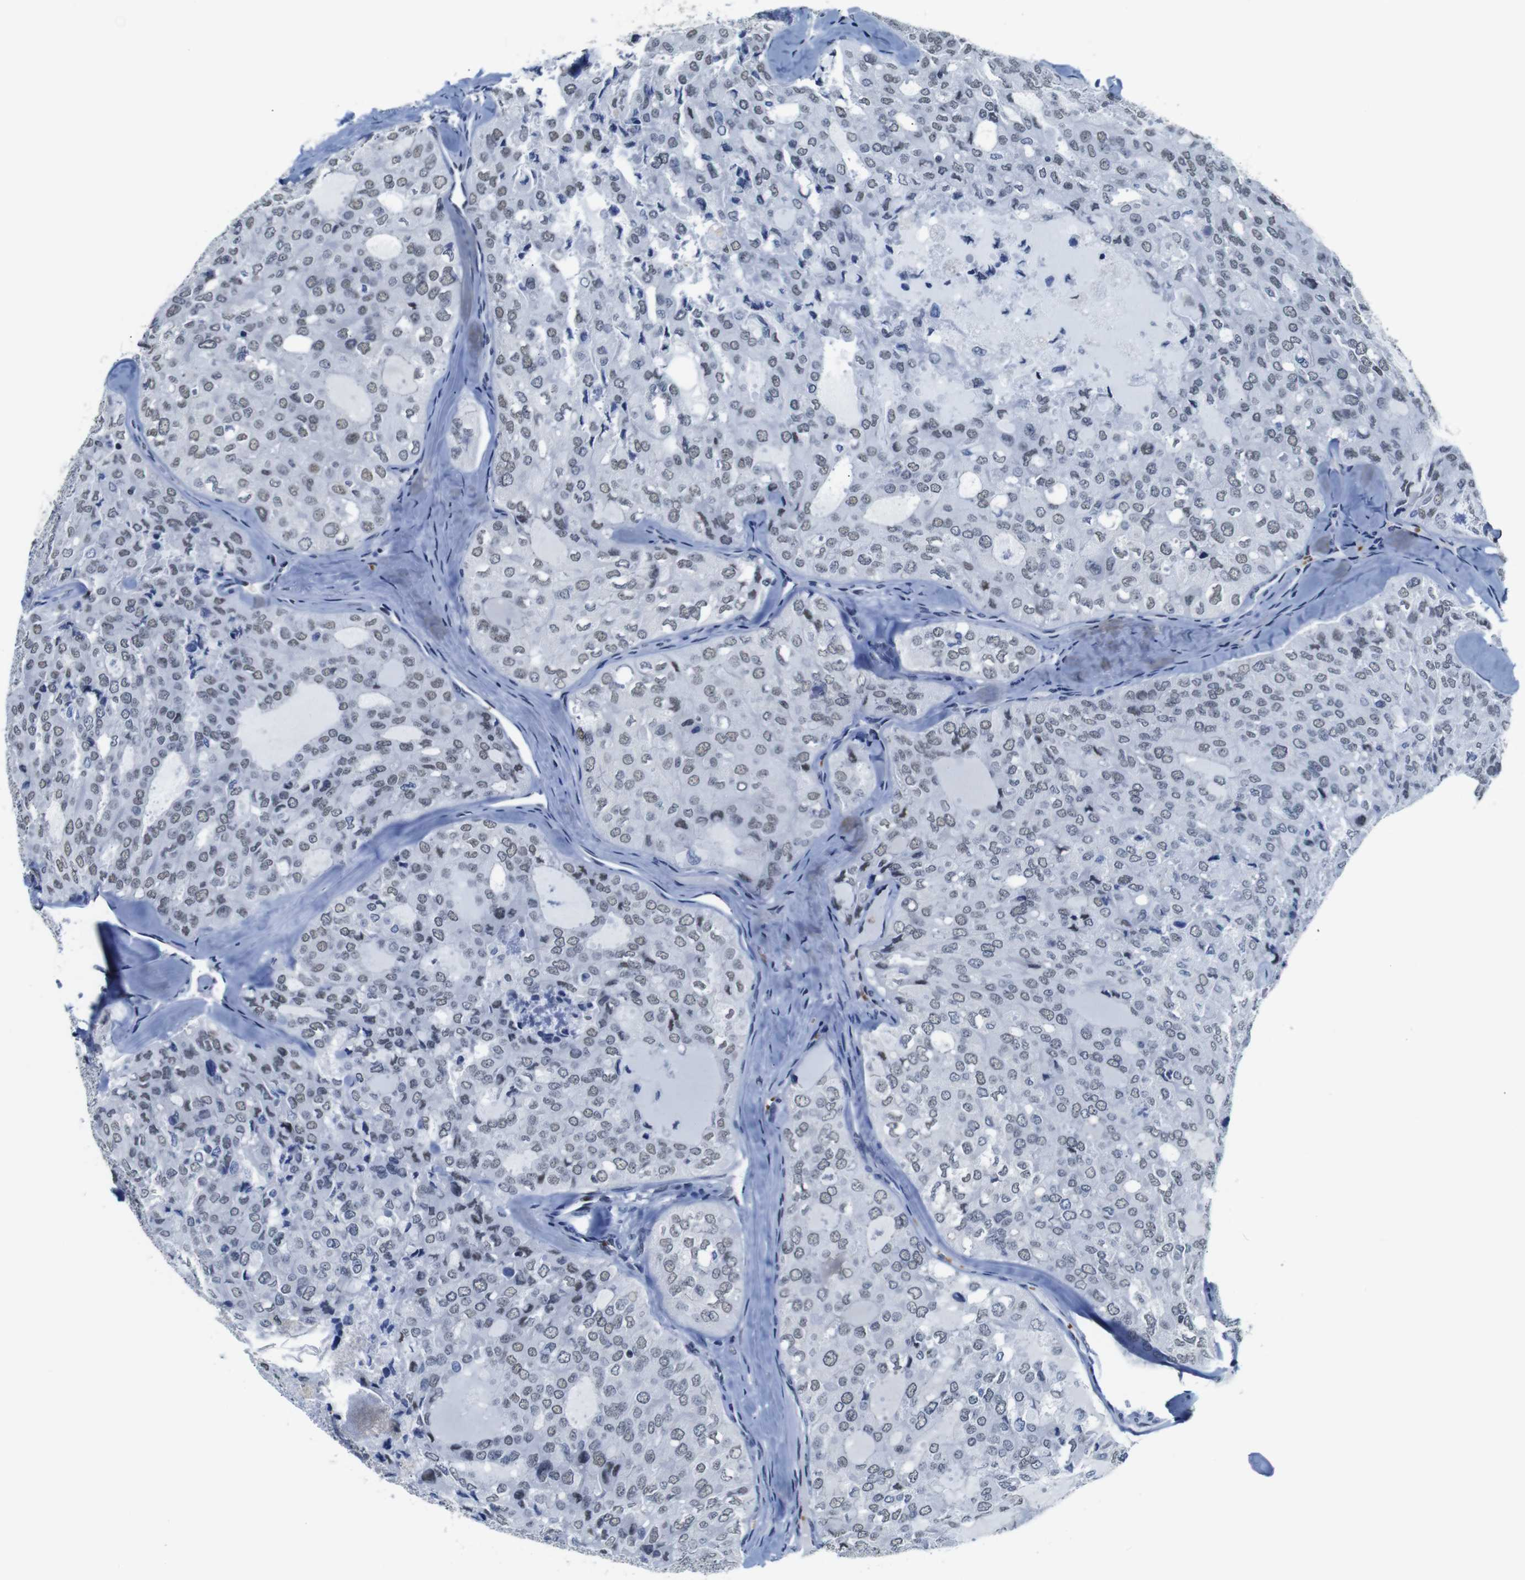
{"staining": {"intensity": "weak", "quantity": "25%-75%", "location": "nuclear"}, "tissue": "thyroid cancer", "cell_type": "Tumor cells", "image_type": "cancer", "snomed": [{"axis": "morphology", "description": "Follicular adenoma carcinoma, NOS"}, {"axis": "topography", "description": "Thyroid gland"}], "caption": "Protein staining exhibits weak nuclear expression in about 25%-75% of tumor cells in thyroid cancer (follicular adenoma carcinoma).", "gene": "ILDR2", "patient": {"sex": "male", "age": 75}}